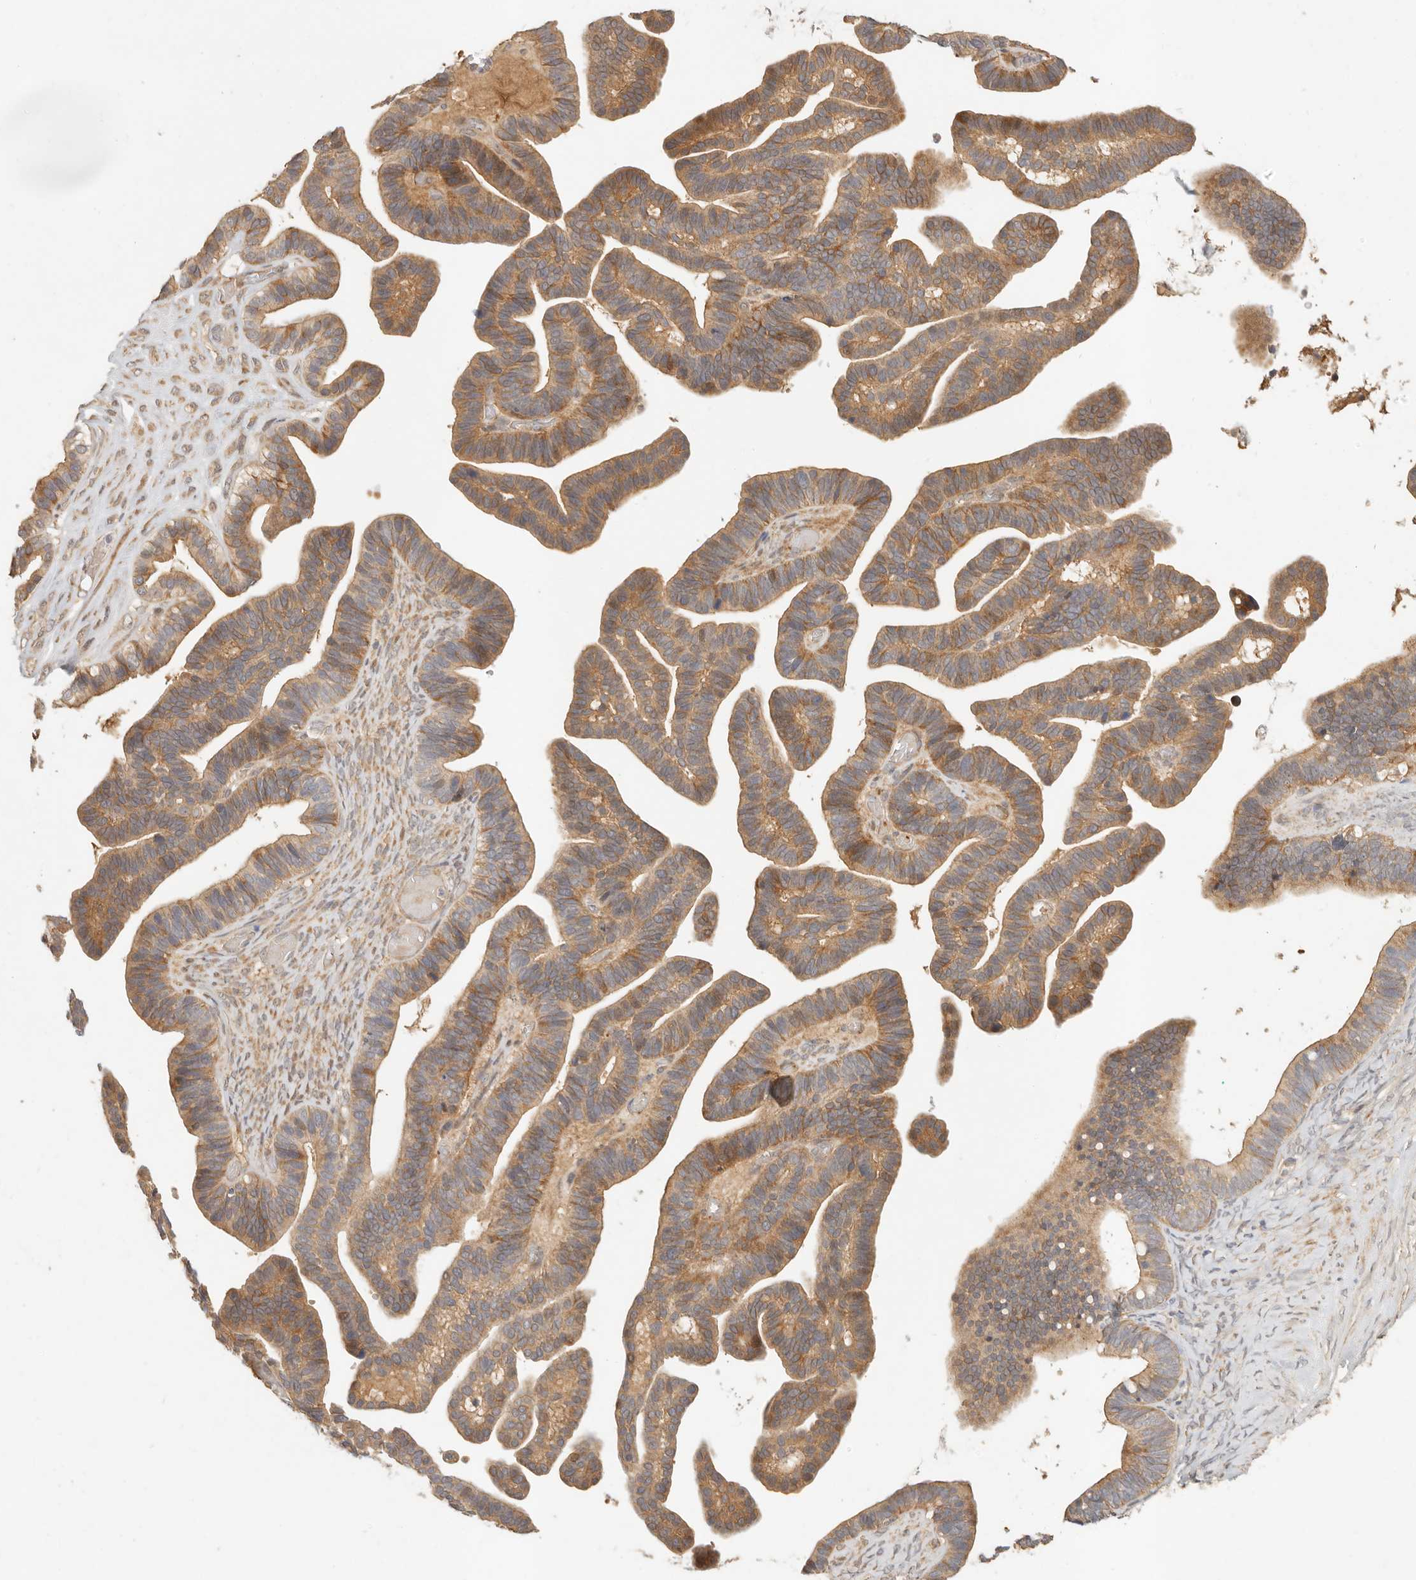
{"staining": {"intensity": "moderate", "quantity": ">75%", "location": "cytoplasmic/membranous"}, "tissue": "ovarian cancer", "cell_type": "Tumor cells", "image_type": "cancer", "snomed": [{"axis": "morphology", "description": "Cystadenocarcinoma, serous, NOS"}, {"axis": "topography", "description": "Ovary"}], "caption": "Ovarian cancer (serous cystadenocarcinoma) was stained to show a protein in brown. There is medium levels of moderate cytoplasmic/membranous positivity in about >75% of tumor cells.", "gene": "VIPR1", "patient": {"sex": "female", "age": 56}}